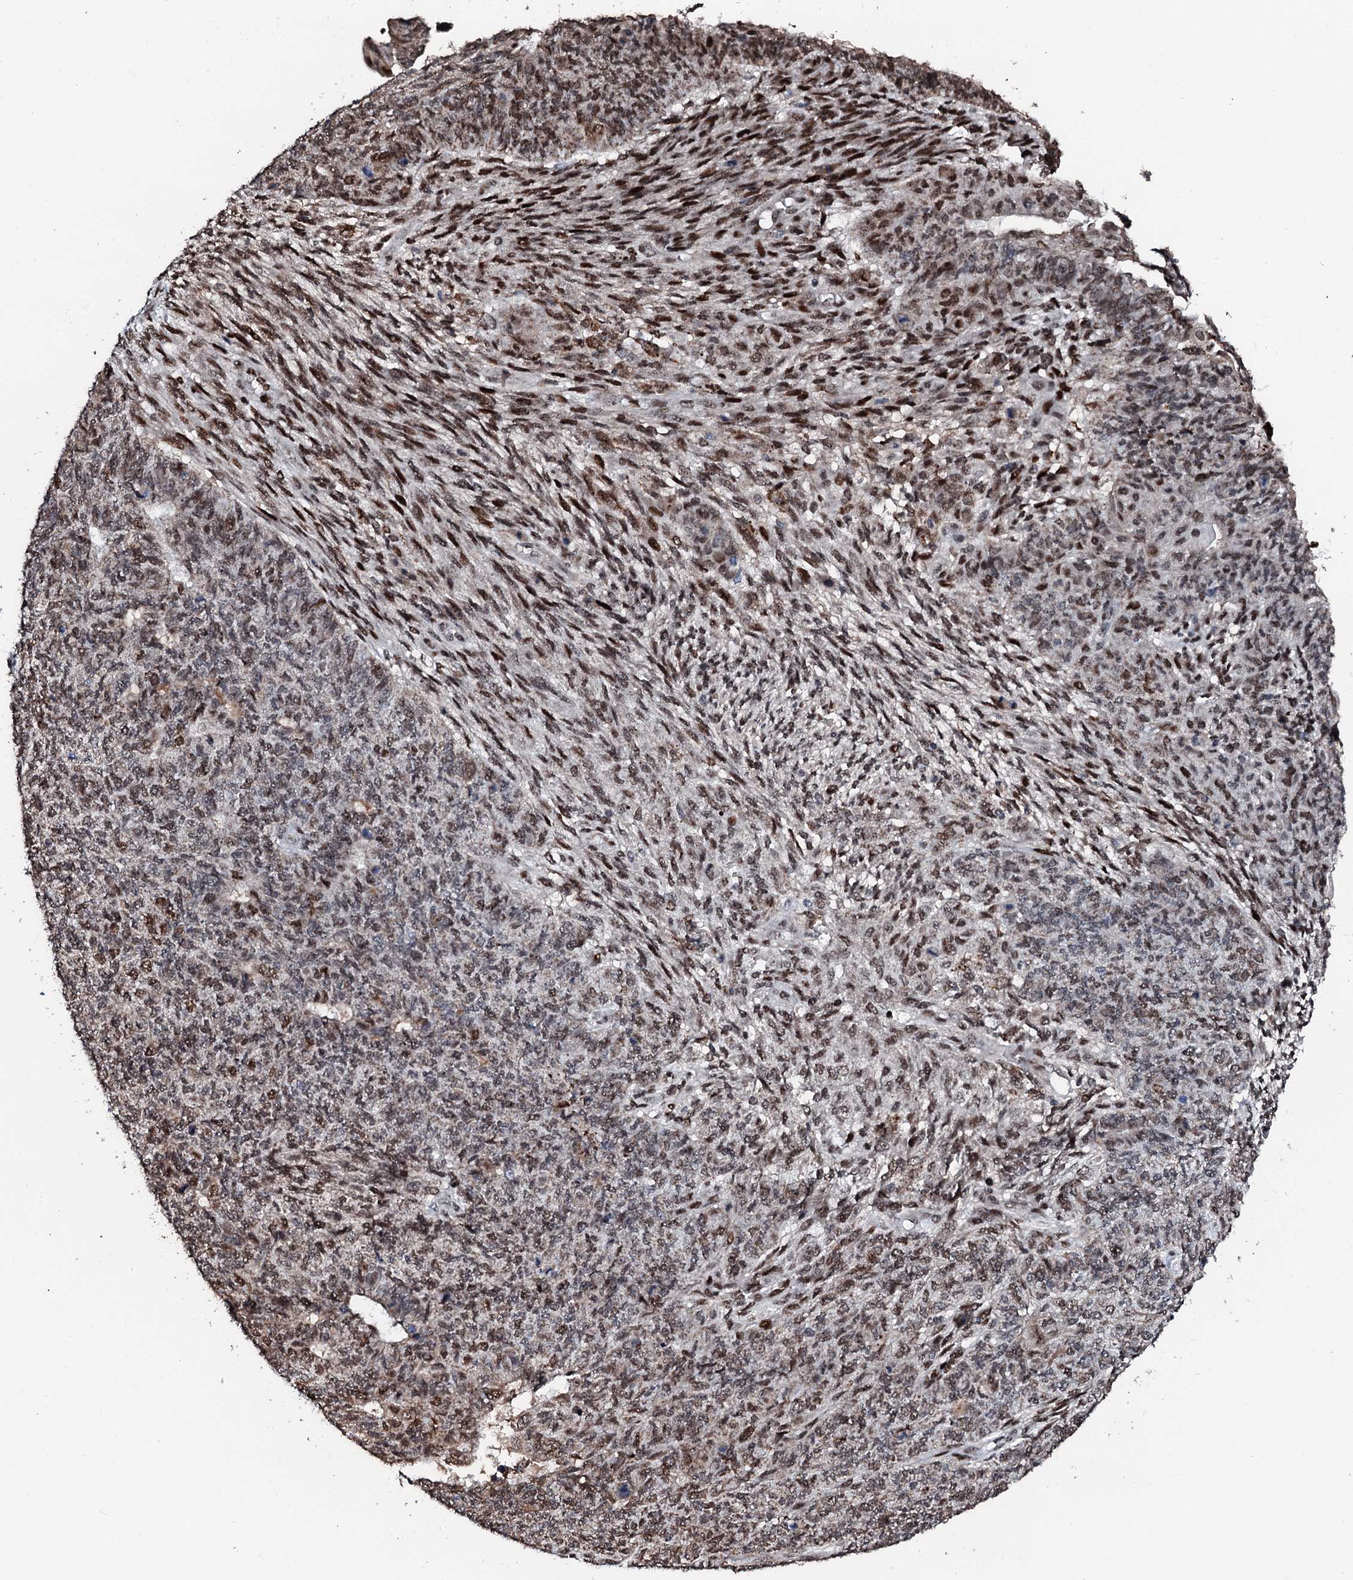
{"staining": {"intensity": "moderate", "quantity": ">75%", "location": "nuclear"}, "tissue": "endometrial cancer", "cell_type": "Tumor cells", "image_type": "cancer", "snomed": [{"axis": "morphology", "description": "Adenocarcinoma, NOS"}, {"axis": "topography", "description": "Endometrium"}], "caption": "The immunohistochemical stain labels moderate nuclear staining in tumor cells of endometrial adenocarcinoma tissue.", "gene": "KIF18A", "patient": {"sex": "female", "age": 32}}